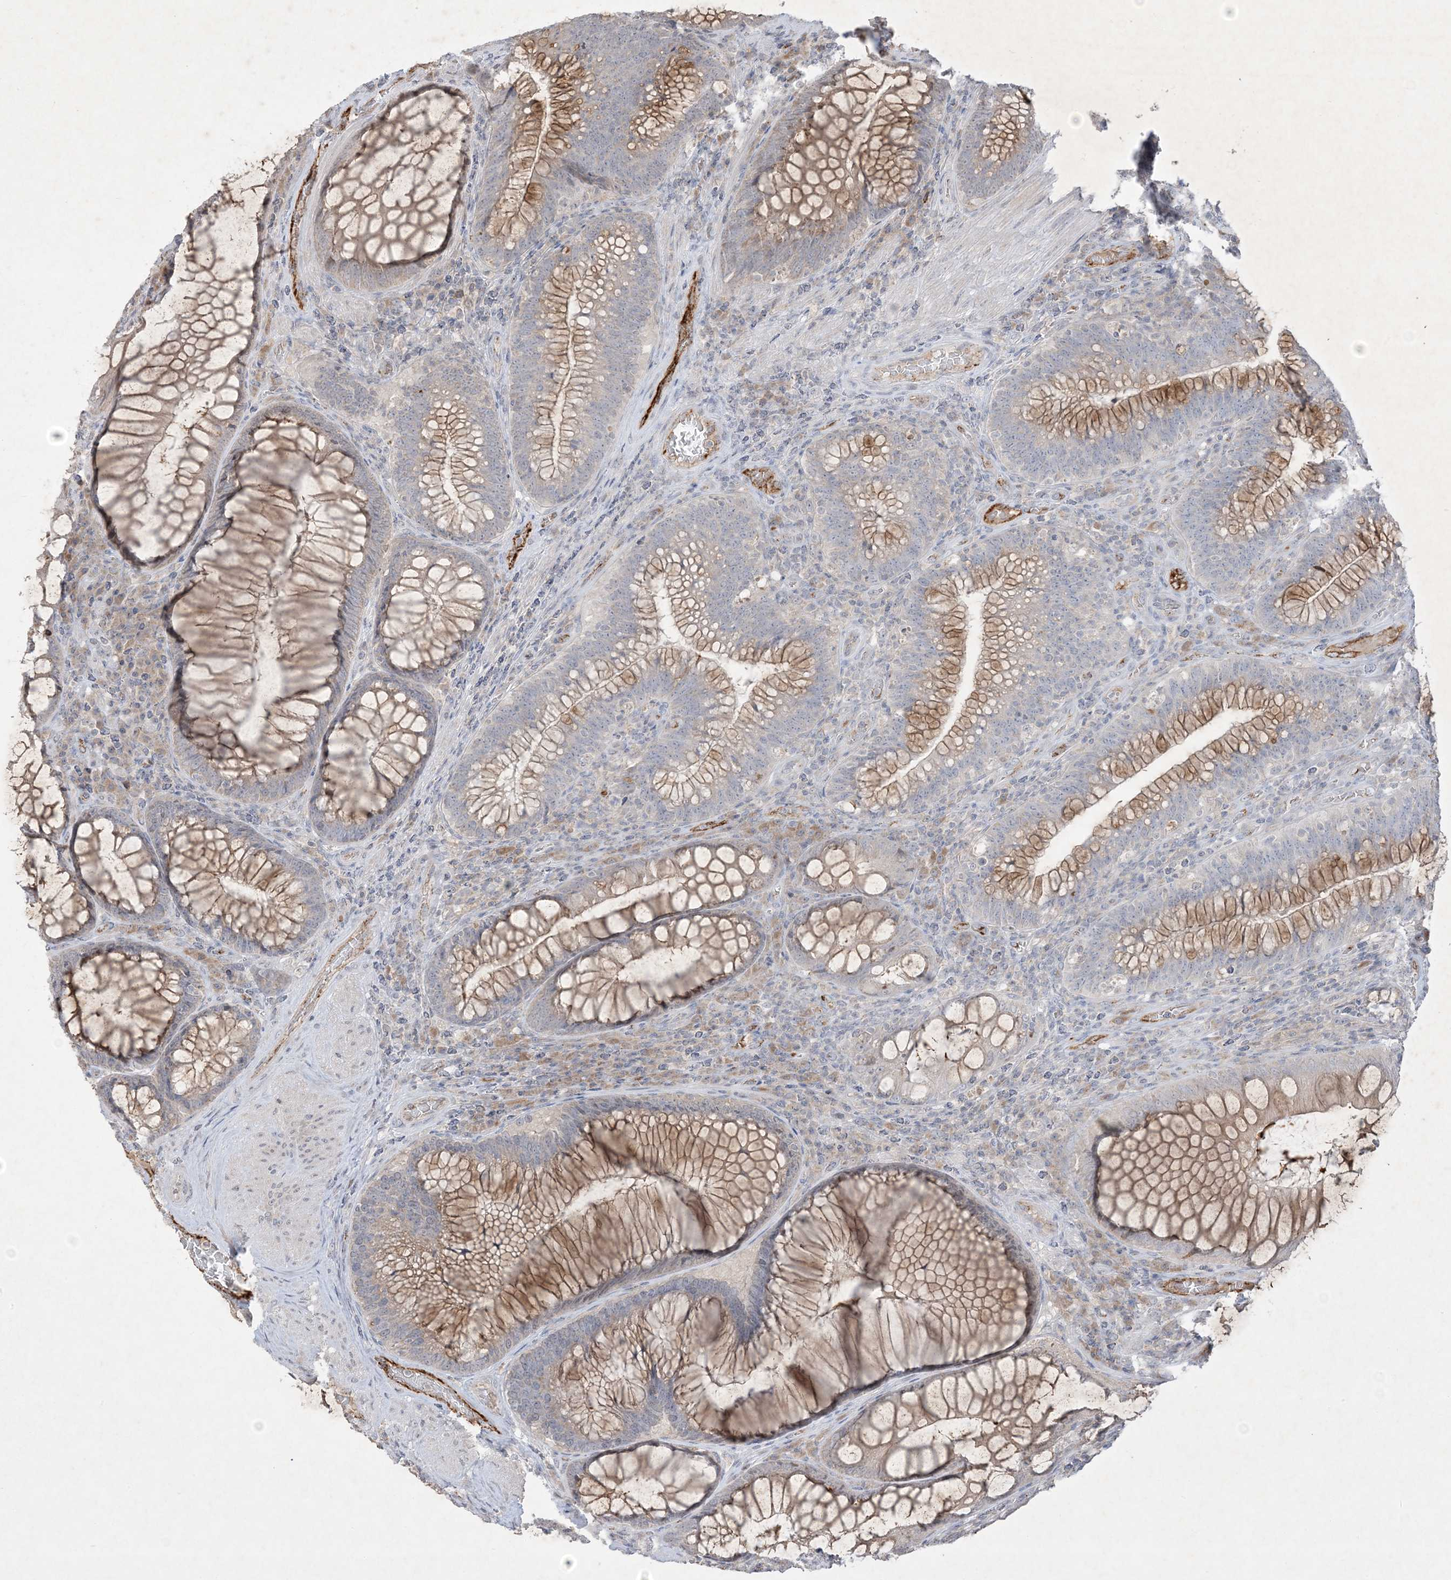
{"staining": {"intensity": "moderate", "quantity": "25%-75%", "location": "cytoplasmic/membranous"}, "tissue": "colorectal cancer", "cell_type": "Tumor cells", "image_type": "cancer", "snomed": [{"axis": "morphology", "description": "Normal tissue, NOS"}, {"axis": "topography", "description": "Colon"}], "caption": "Colorectal cancer stained with DAB immunohistochemistry reveals medium levels of moderate cytoplasmic/membranous staining in about 25%-75% of tumor cells. (IHC, brightfield microscopy, high magnification).", "gene": "PRSS36", "patient": {"sex": "female", "age": 82}}